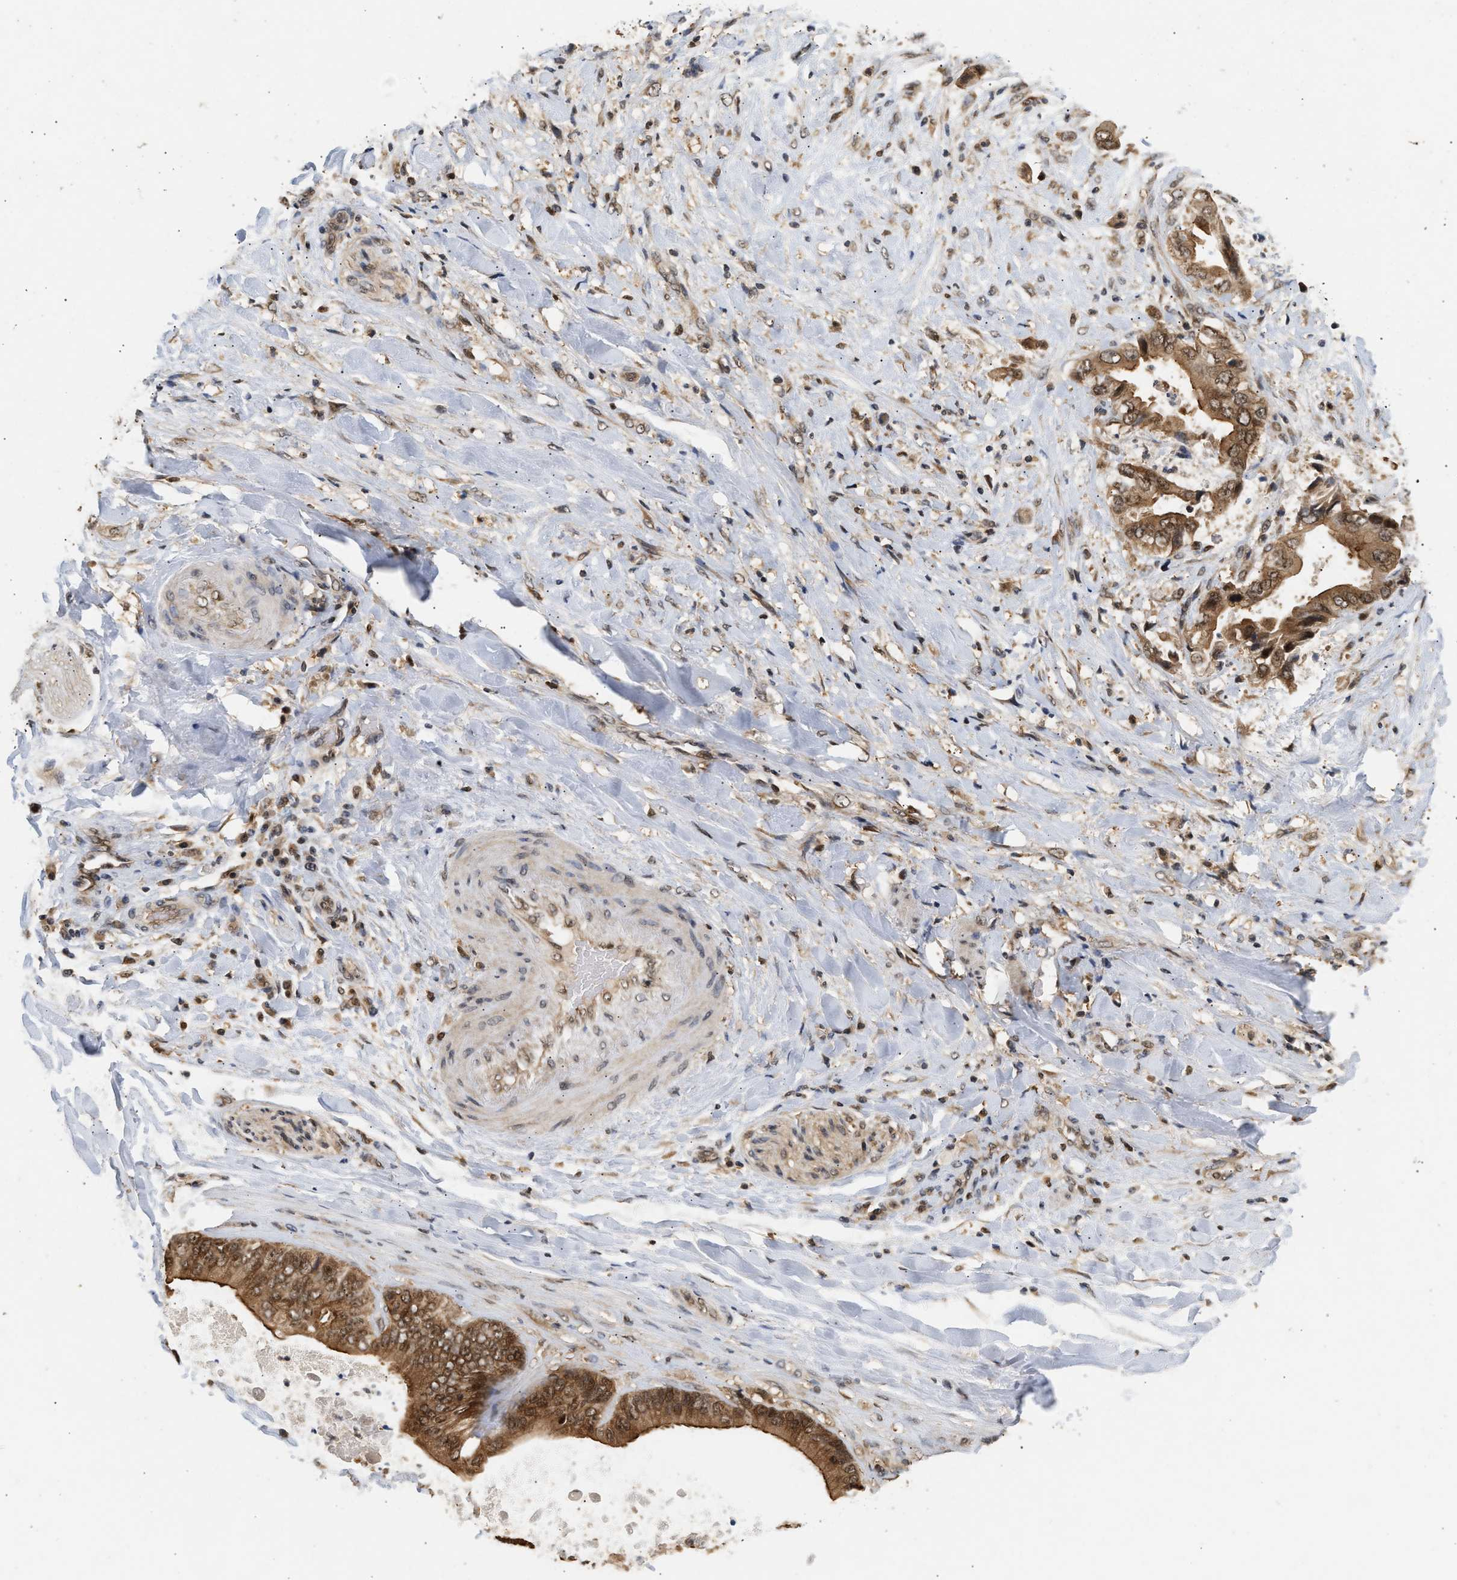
{"staining": {"intensity": "moderate", "quantity": ">75%", "location": "cytoplasmic/membranous,nuclear"}, "tissue": "liver cancer", "cell_type": "Tumor cells", "image_type": "cancer", "snomed": [{"axis": "morphology", "description": "Cholangiocarcinoma"}, {"axis": "topography", "description": "Liver"}], "caption": "High-power microscopy captured an IHC histopathology image of liver cholangiocarcinoma, revealing moderate cytoplasmic/membranous and nuclear expression in about >75% of tumor cells.", "gene": "ABHD5", "patient": {"sex": "male", "age": 58}}